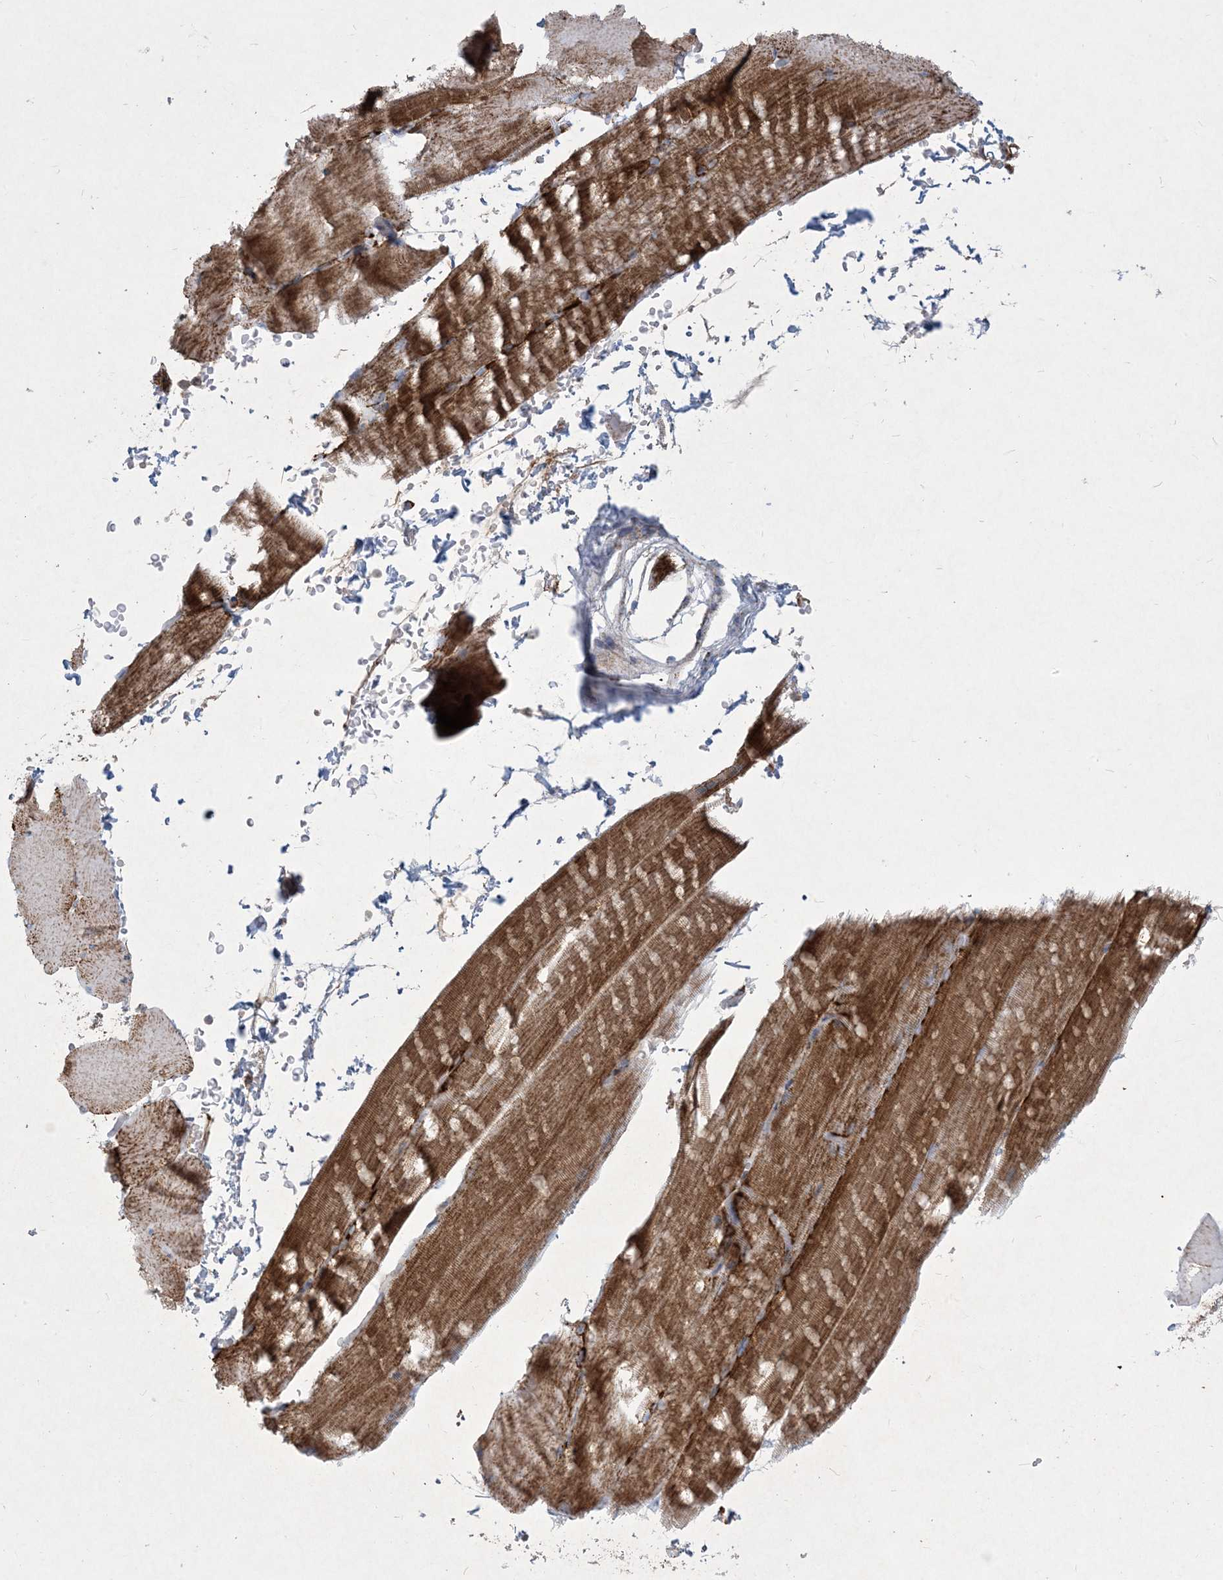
{"staining": {"intensity": "moderate", "quantity": ">75%", "location": "cytoplasmic/membranous"}, "tissue": "skeletal muscle", "cell_type": "Myocytes", "image_type": "normal", "snomed": [{"axis": "morphology", "description": "Normal tissue, NOS"}, {"axis": "topography", "description": "Skeletal muscle"}, {"axis": "topography", "description": "Parathyroid gland"}], "caption": "A photomicrograph of skeletal muscle stained for a protein exhibits moderate cytoplasmic/membranous brown staining in myocytes.", "gene": "BEND4", "patient": {"sex": "female", "age": 37}}